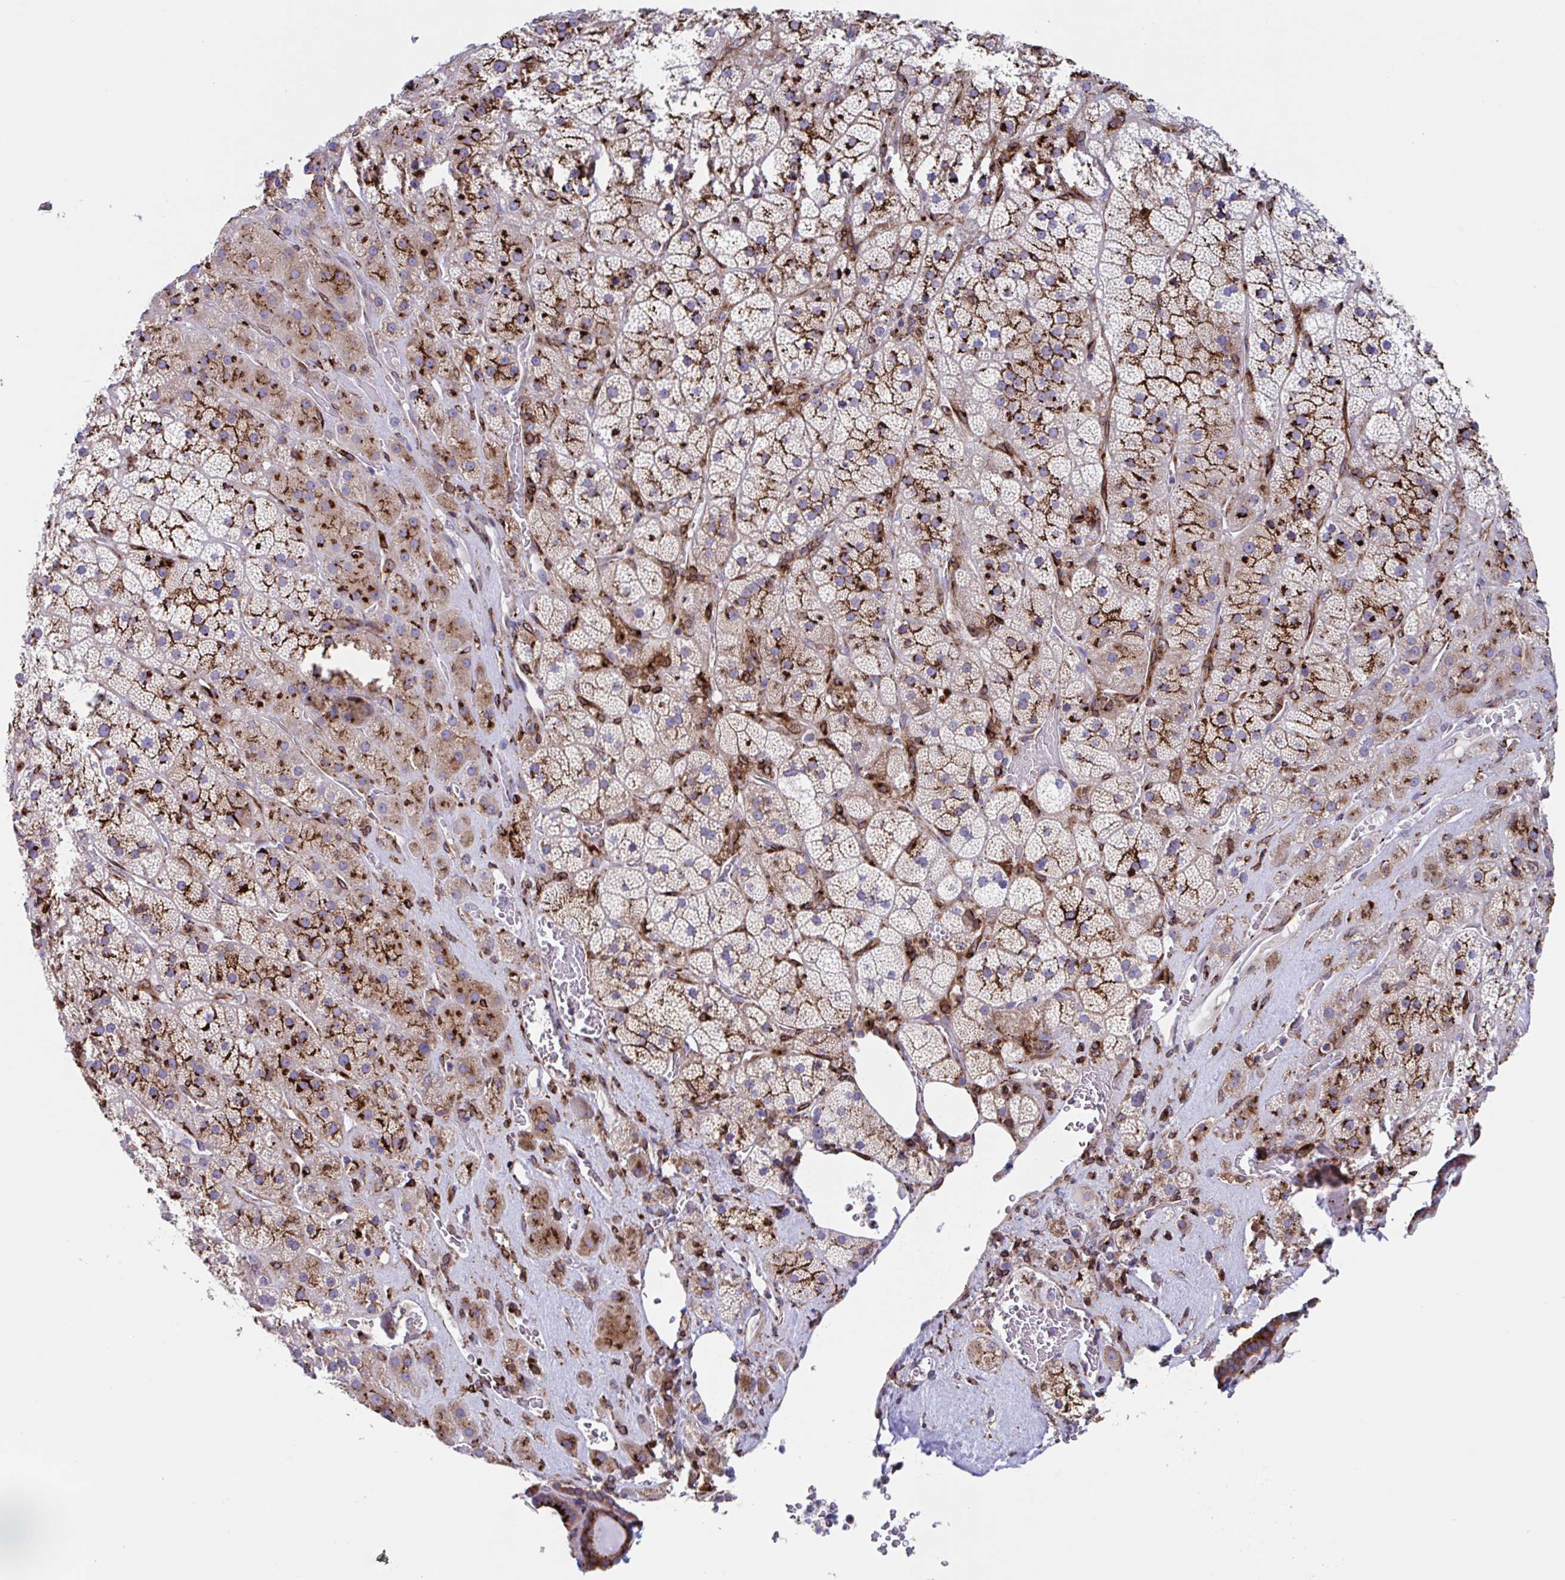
{"staining": {"intensity": "strong", "quantity": "25%-75%", "location": "cytoplasmic/membranous"}, "tissue": "adrenal gland", "cell_type": "Glandular cells", "image_type": "normal", "snomed": [{"axis": "morphology", "description": "Normal tissue, NOS"}, {"axis": "topography", "description": "Adrenal gland"}], "caption": "IHC photomicrograph of normal adrenal gland stained for a protein (brown), which shows high levels of strong cytoplasmic/membranous positivity in about 25%-75% of glandular cells.", "gene": "RFK", "patient": {"sex": "male", "age": 57}}